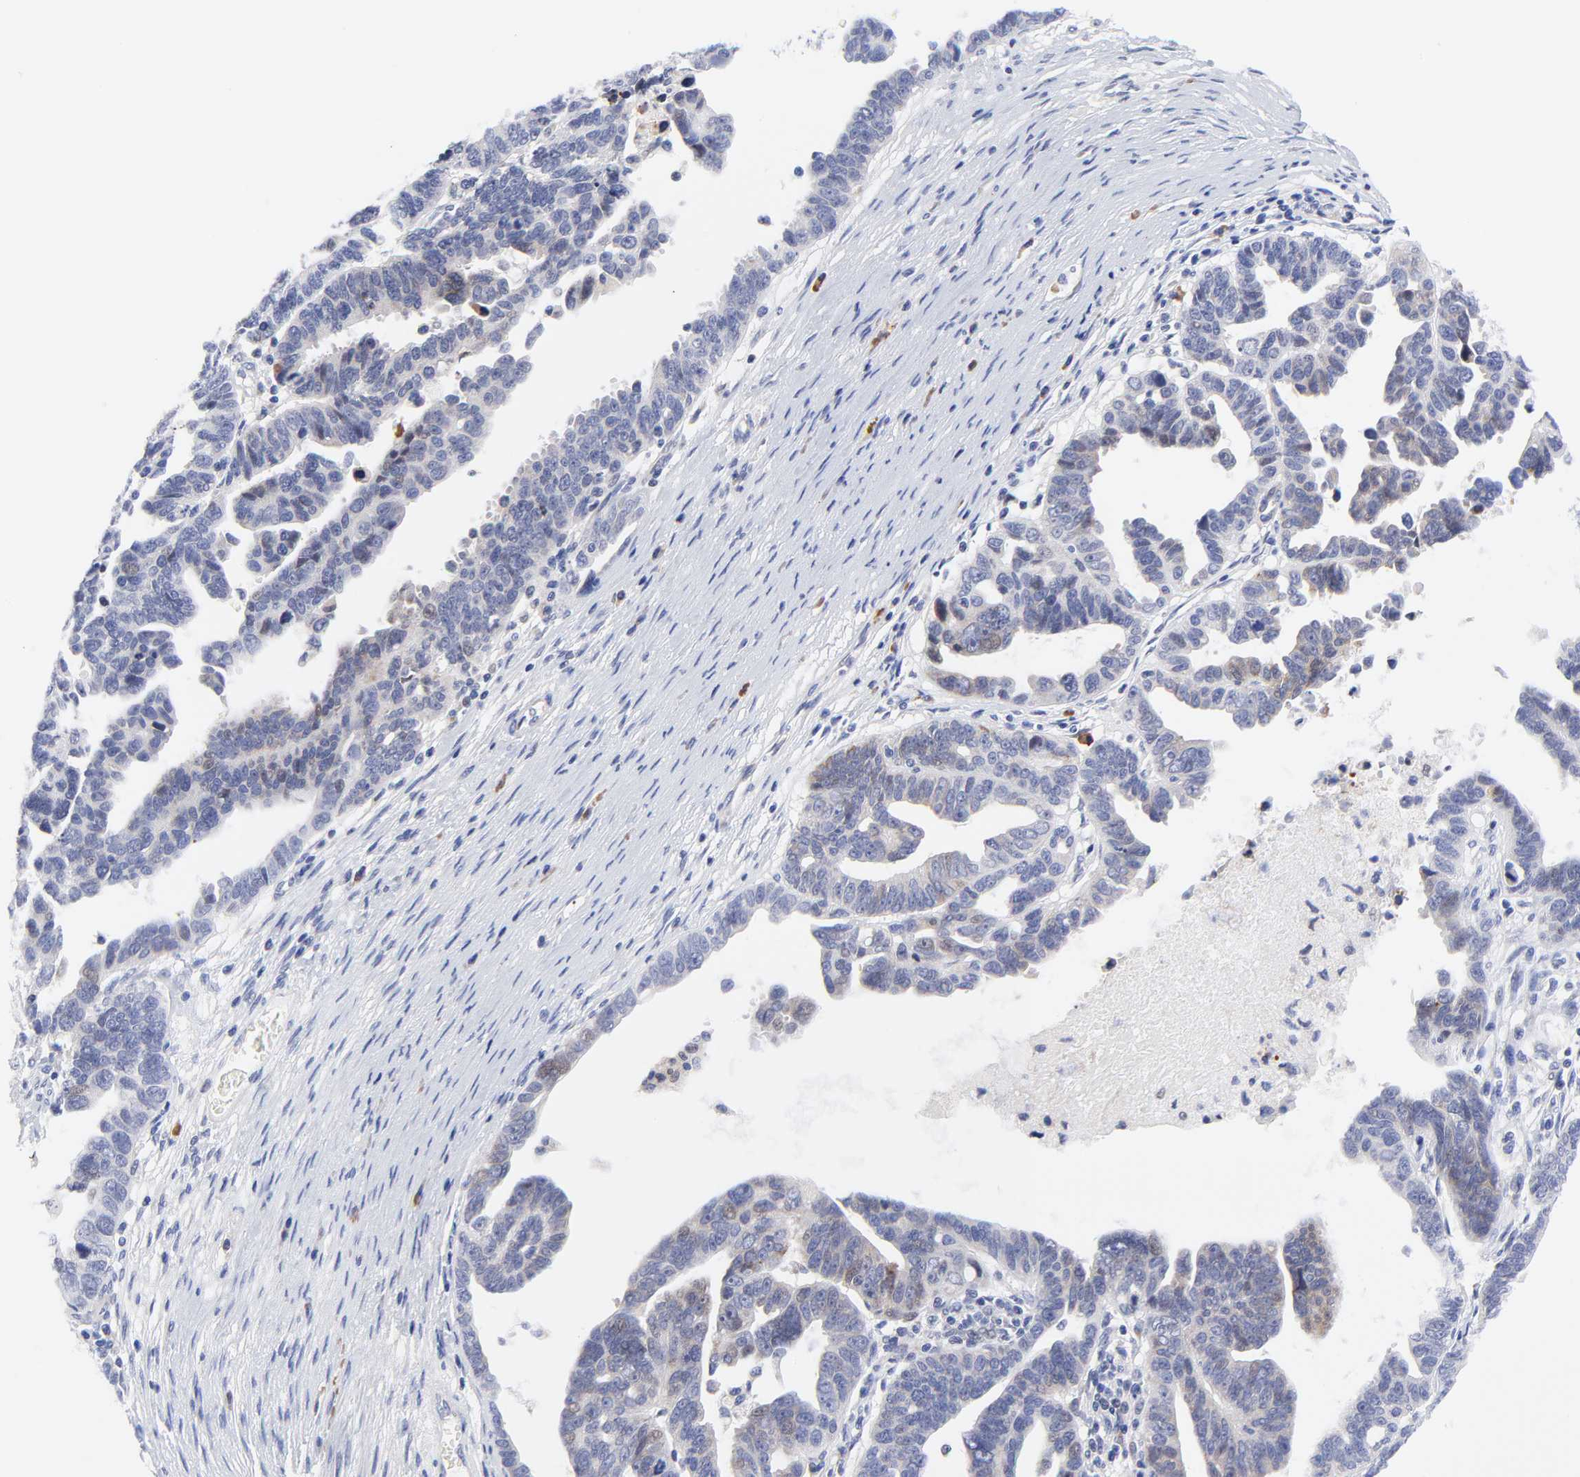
{"staining": {"intensity": "weak", "quantity": "<25%", "location": "nuclear"}, "tissue": "ovarian cancer", "cell_type": "Tumor cells", "image_type": "cancer", "snomed": [{"axis": "morphology", "description": "Carcinoma, endometroid"}, {"axis": "morphology", "description": "Cystadenocarcinoma, serous, NOS"}, {"axis": "topography", "description": "Ovary"}], "caption": "Protein analysis of ovarian cancer (endometroid carcinoma) exhibits no significant positivity in tumor cells.", "gene": "AFF2", "patient": {"sex": "female", "age": 45}}